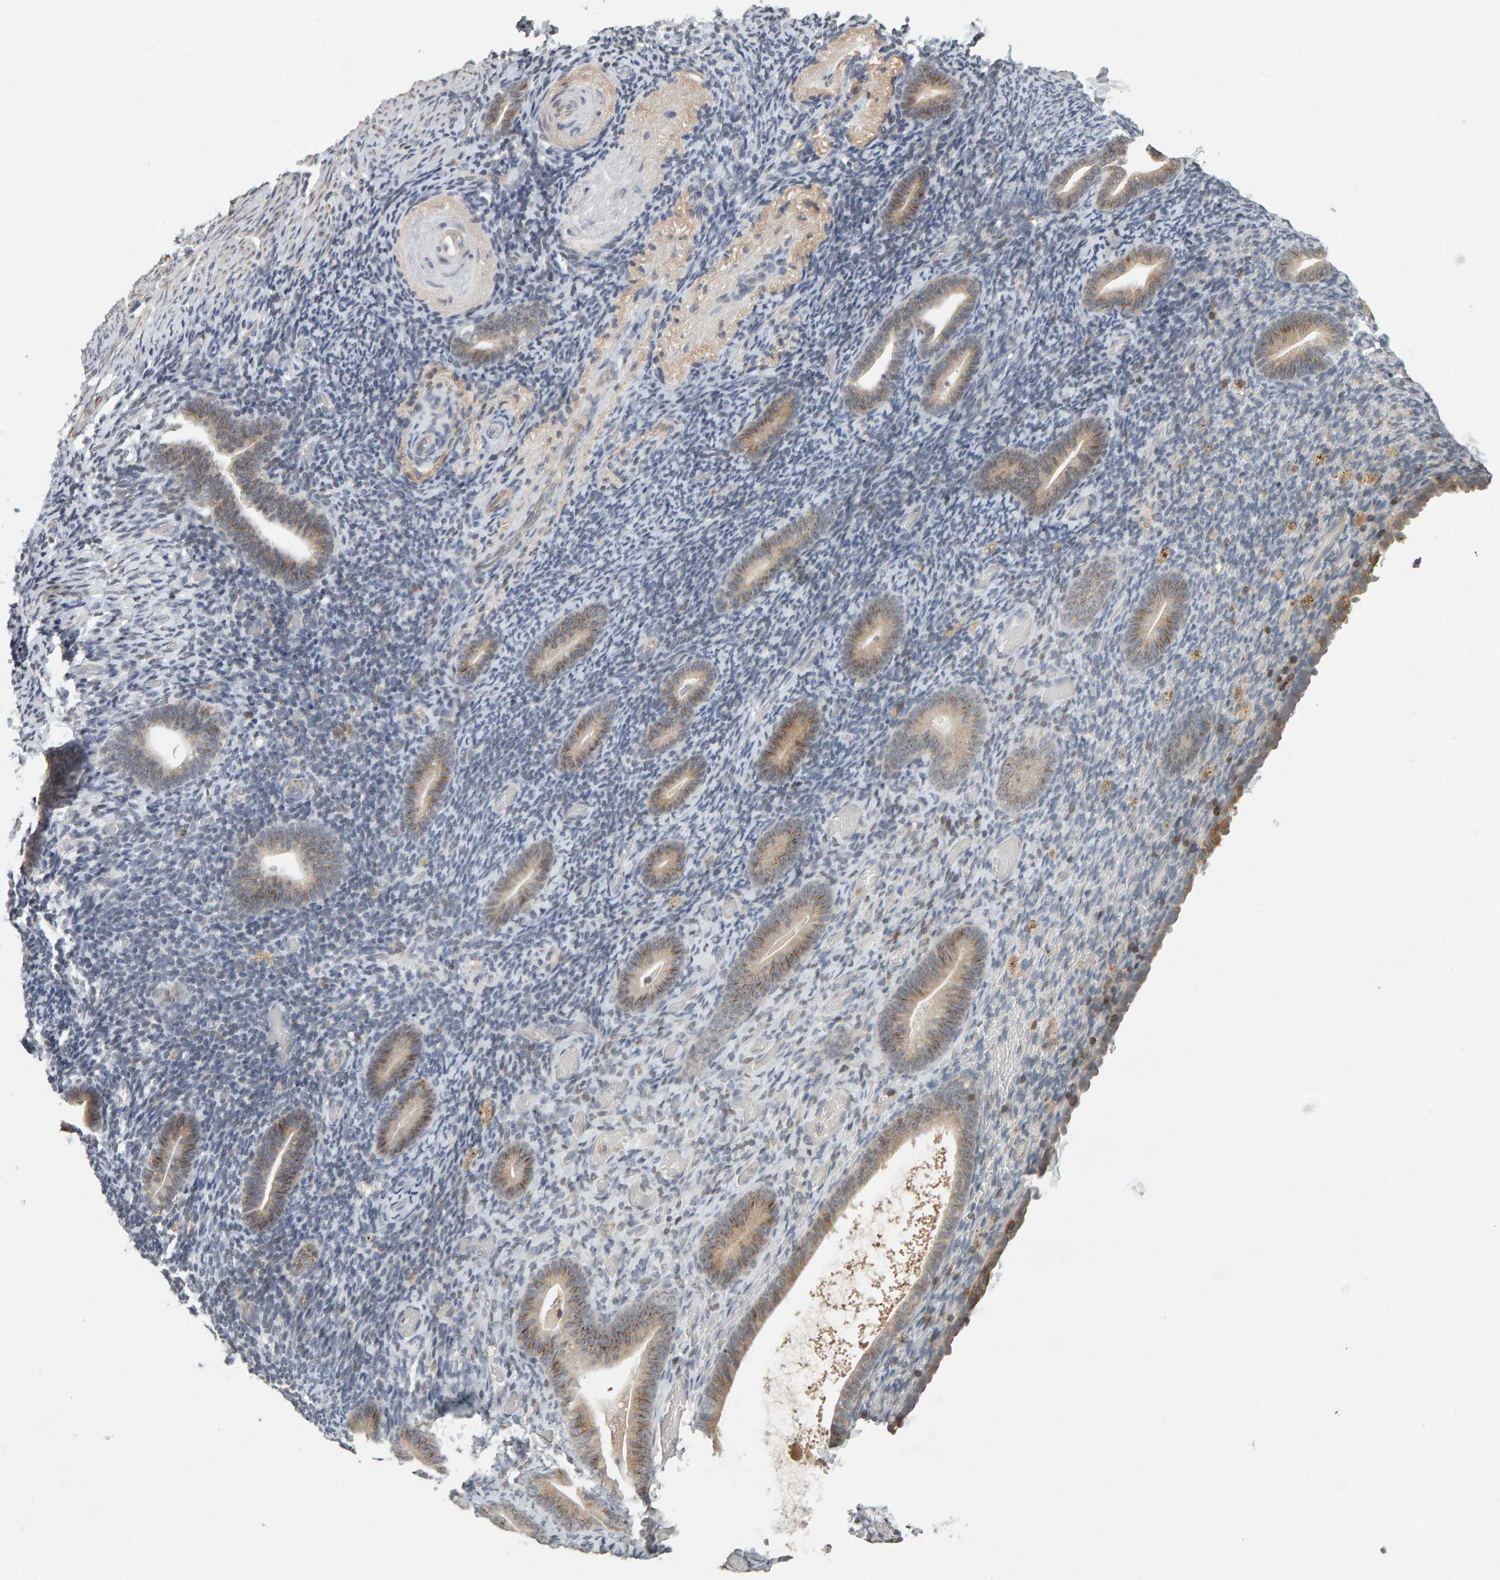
{"staining": {"intensity": "negative", "quantity": "none", "location": "none"}, "tissue": "endometrium", "cell_type": "Cells in endometrial stroma", "image_type": "normal", "snomed": [{"axis": "morphology", "description": "Normal tissue, NOS"}, {"axis": "topography", "description": "Endometrium"}], "caption": "Immunohistochemical staining of benign endometrium reveals no significant positivity in cells in endometrial stroma.", "gene": "TEFM", "patient": {"sex": "female", "age": 51}}